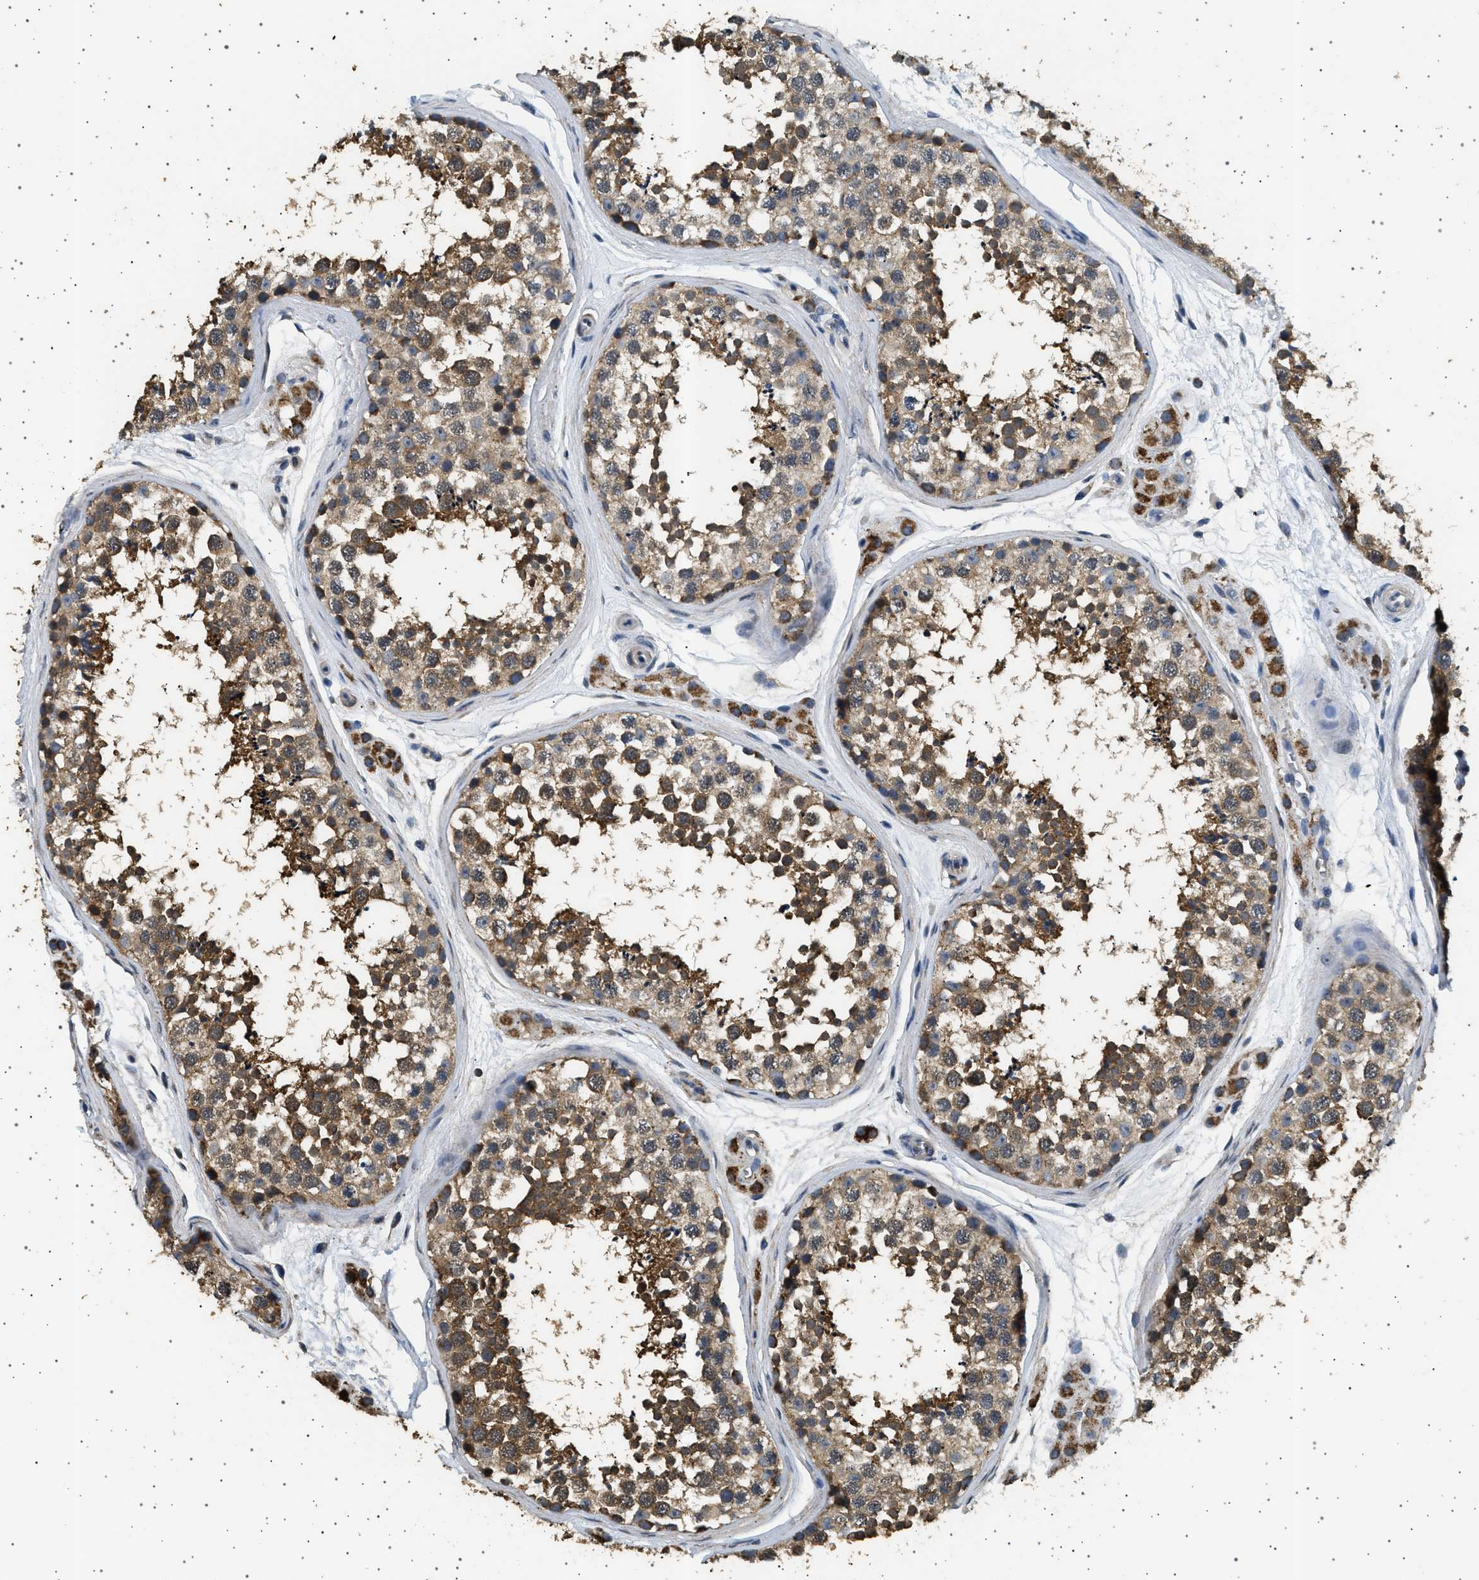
{"staining": {"intensity": "moderate", "quantity": ">75%", "location": "cytoplasmic/membranous"}, "tissue": "testis", "cell_type": "Cells in seminiferous ducts", "image_type": "normal", "snomed": [{"axis": "morphology", "description": "Normal tissue, NOS"}, {"axis": "topography", "description": "Testis"}], "caption": "Cells in seminiferous ducts demonstrate medium levels of moderate cytoplasmic/membranous staining in about >75% of cells in benign testis.", "gene": "KCNA4", "patient": {"sex": "male", "age": 56}}